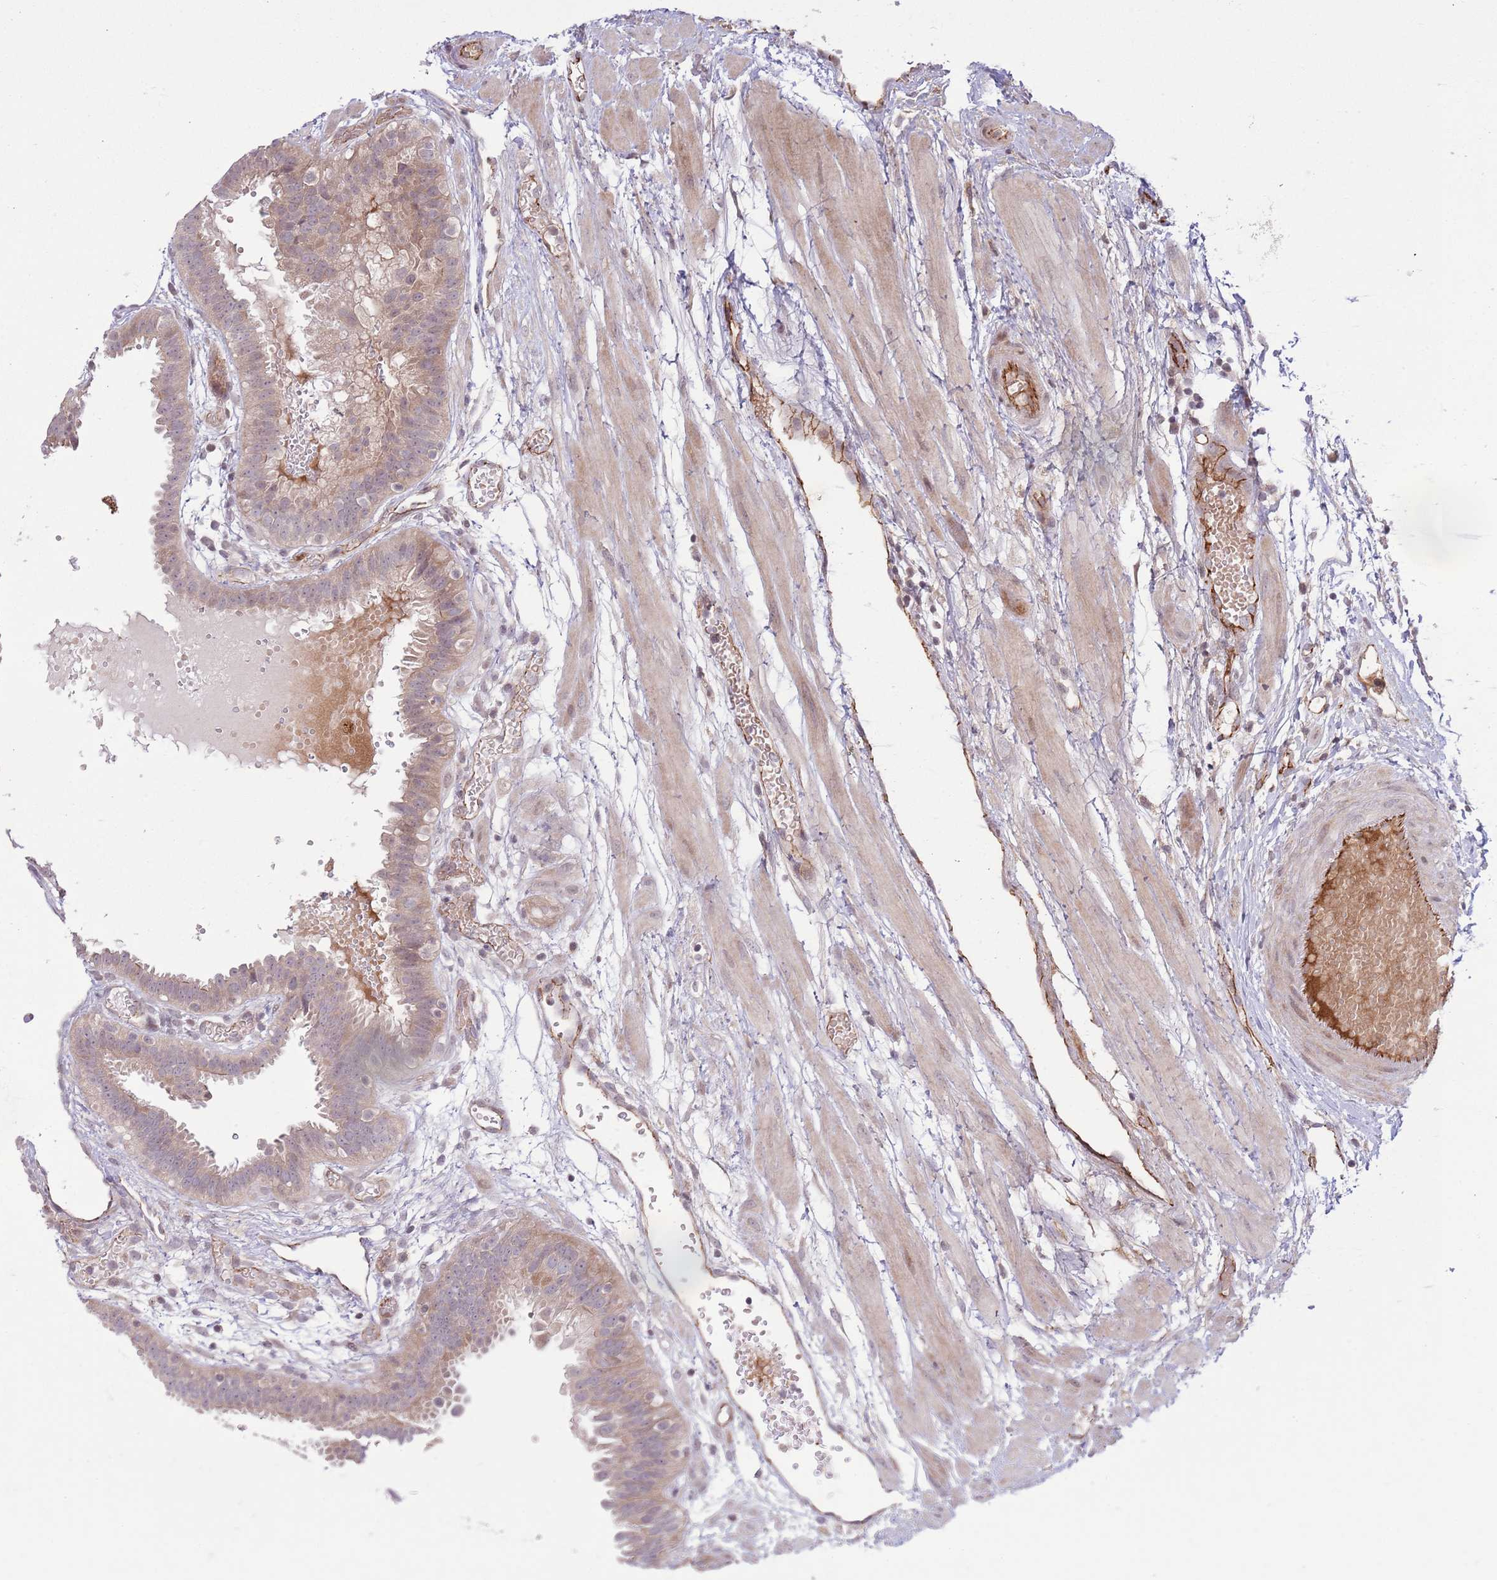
{"staining": {"intensity": "weak", "quantity": "25%-75%", "location": "cytoplasmic/membranous"}, "tissue": "fallopian tube", "cell_type": "Glandular cells", "image_type": "normal", "snomed": [{"axis": "morphology", "description": "Normal tissue, NOS"}, {"axis": "topography", "description": "Fallopian tube"}], "caption": "The image shows immunohistochemical staining of unremarkable fallopian tube. There is weak cytoplasmic/membranous expression is present in approximately 25%-75% of glandular cells.", "gene": "DPP10", "patient": {"sex": "female", "age": 37}}